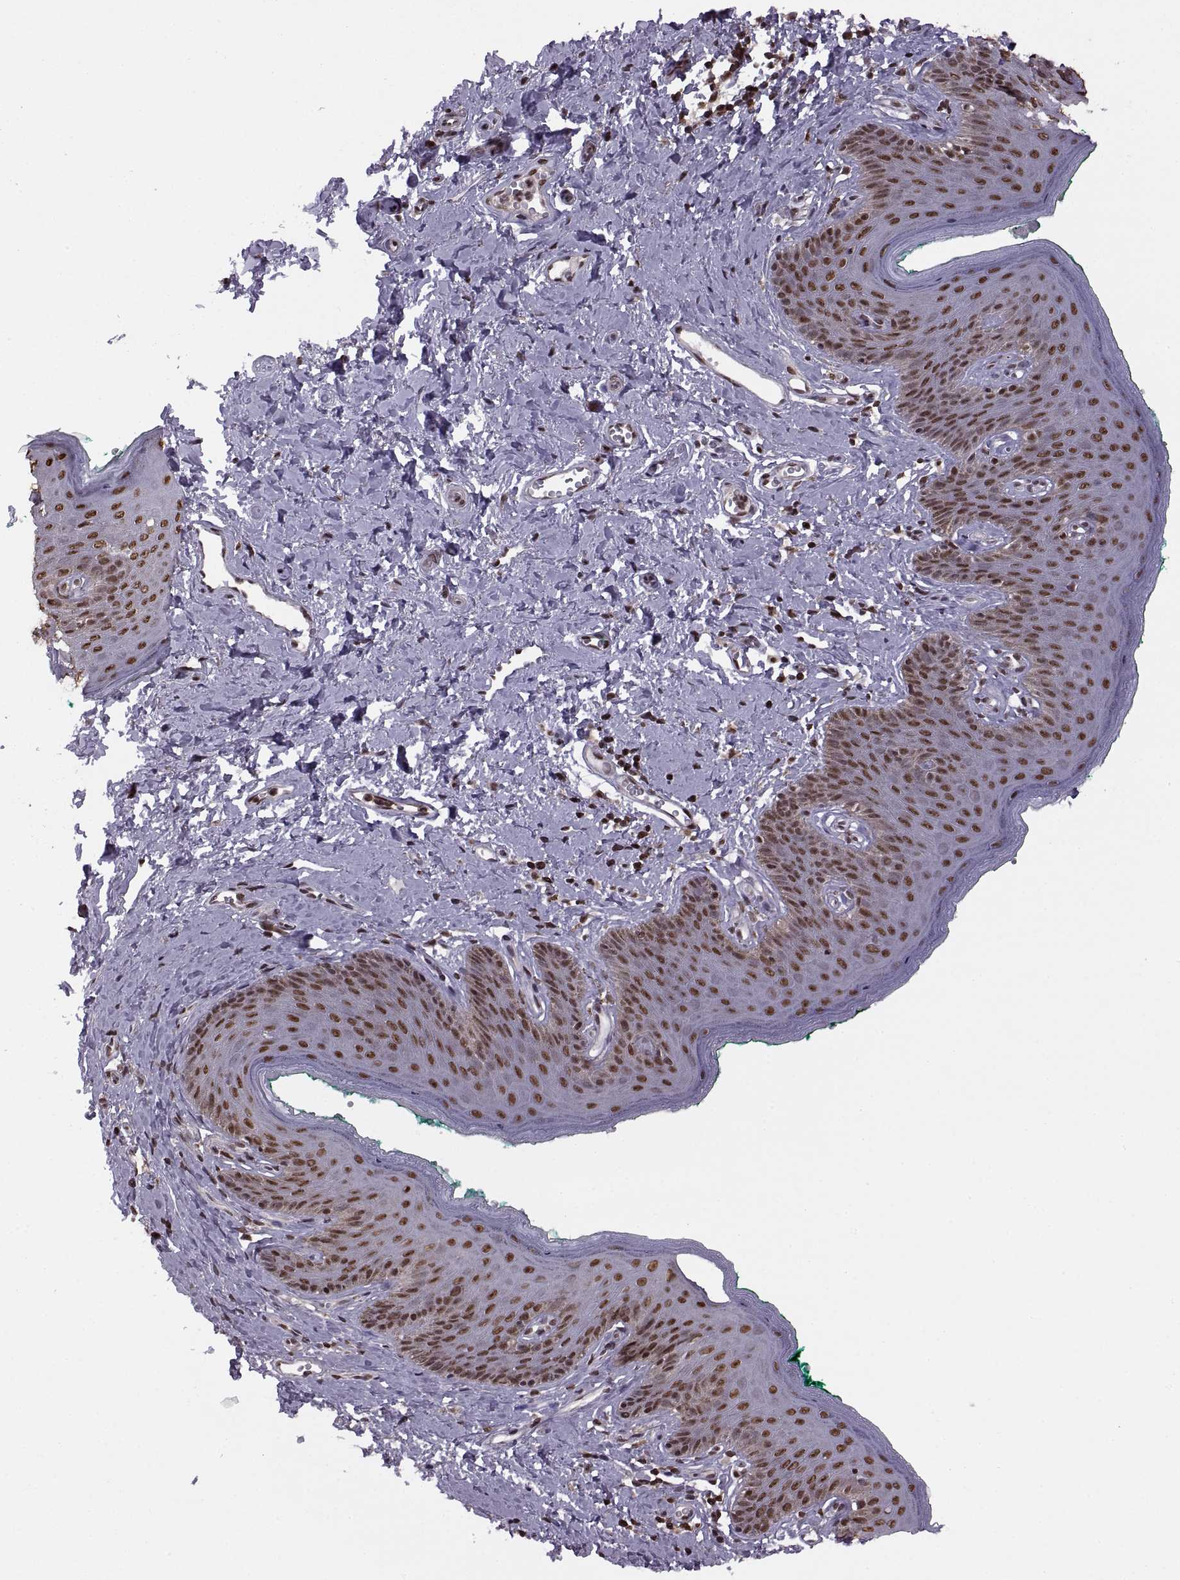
{"staining": {"intensity": "moderate", "quantity": ">75%", "location": "nuclear"}, "tissue": "skin", "cell_type": "Epidermal cells", "image_type": "normal", "snomed": [{"axis": "morphology", "description": "Normal tissue, NOS"}, {"axis": "topography", "description": "Vulva"}], "caption": "Moderate nuclear protein staining is present in approximately >75% of epidermal cells in skin.", "gene": "INTS3", "patient": {"sex": "female", "age": 66}}